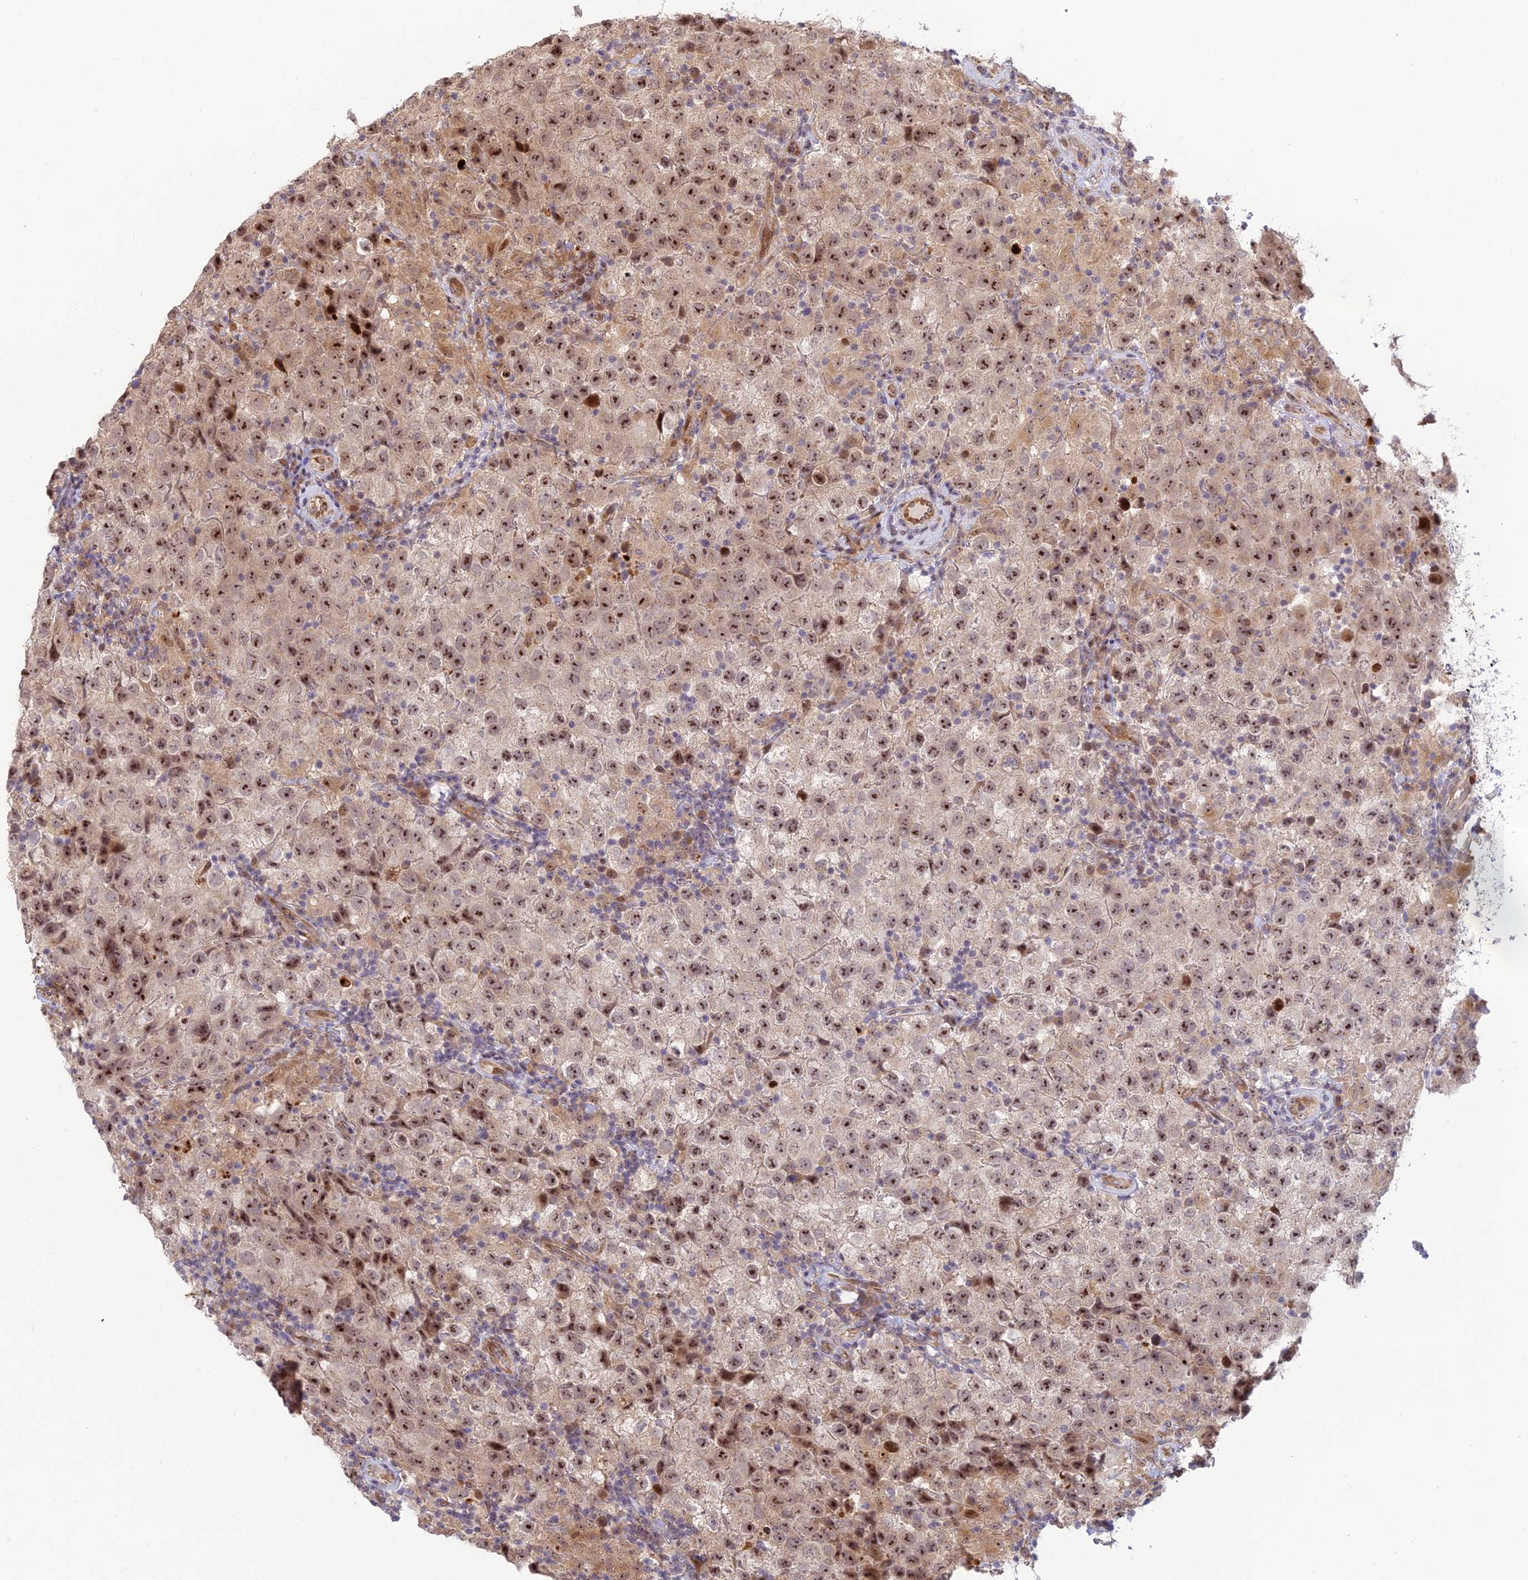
{"staining": {"intensity": "moderate", "quantity": ">75%", "location": "cytoplasmic/membranous,nuclear"}, "tissue": "testis cancer", "cell_type": "Tumor cells", "image_type": "cancer", "snomed": [{"axis": "morphology", "description": "Seminoma, NOS"}, {"axis": "morphology", "description": "Carcinoma, Embryonal, NOS"}, {"axis": "topography", "description": "Testis"}], "caption": "Immunohistochemical staining of human seminoma (testis) exhibits moderate cytoplasmic/membranous and nuclear protein staining in about >75% of tumor cells.", "gene": "UFSP2", "patient": {"sex": "male", "age": 41}}